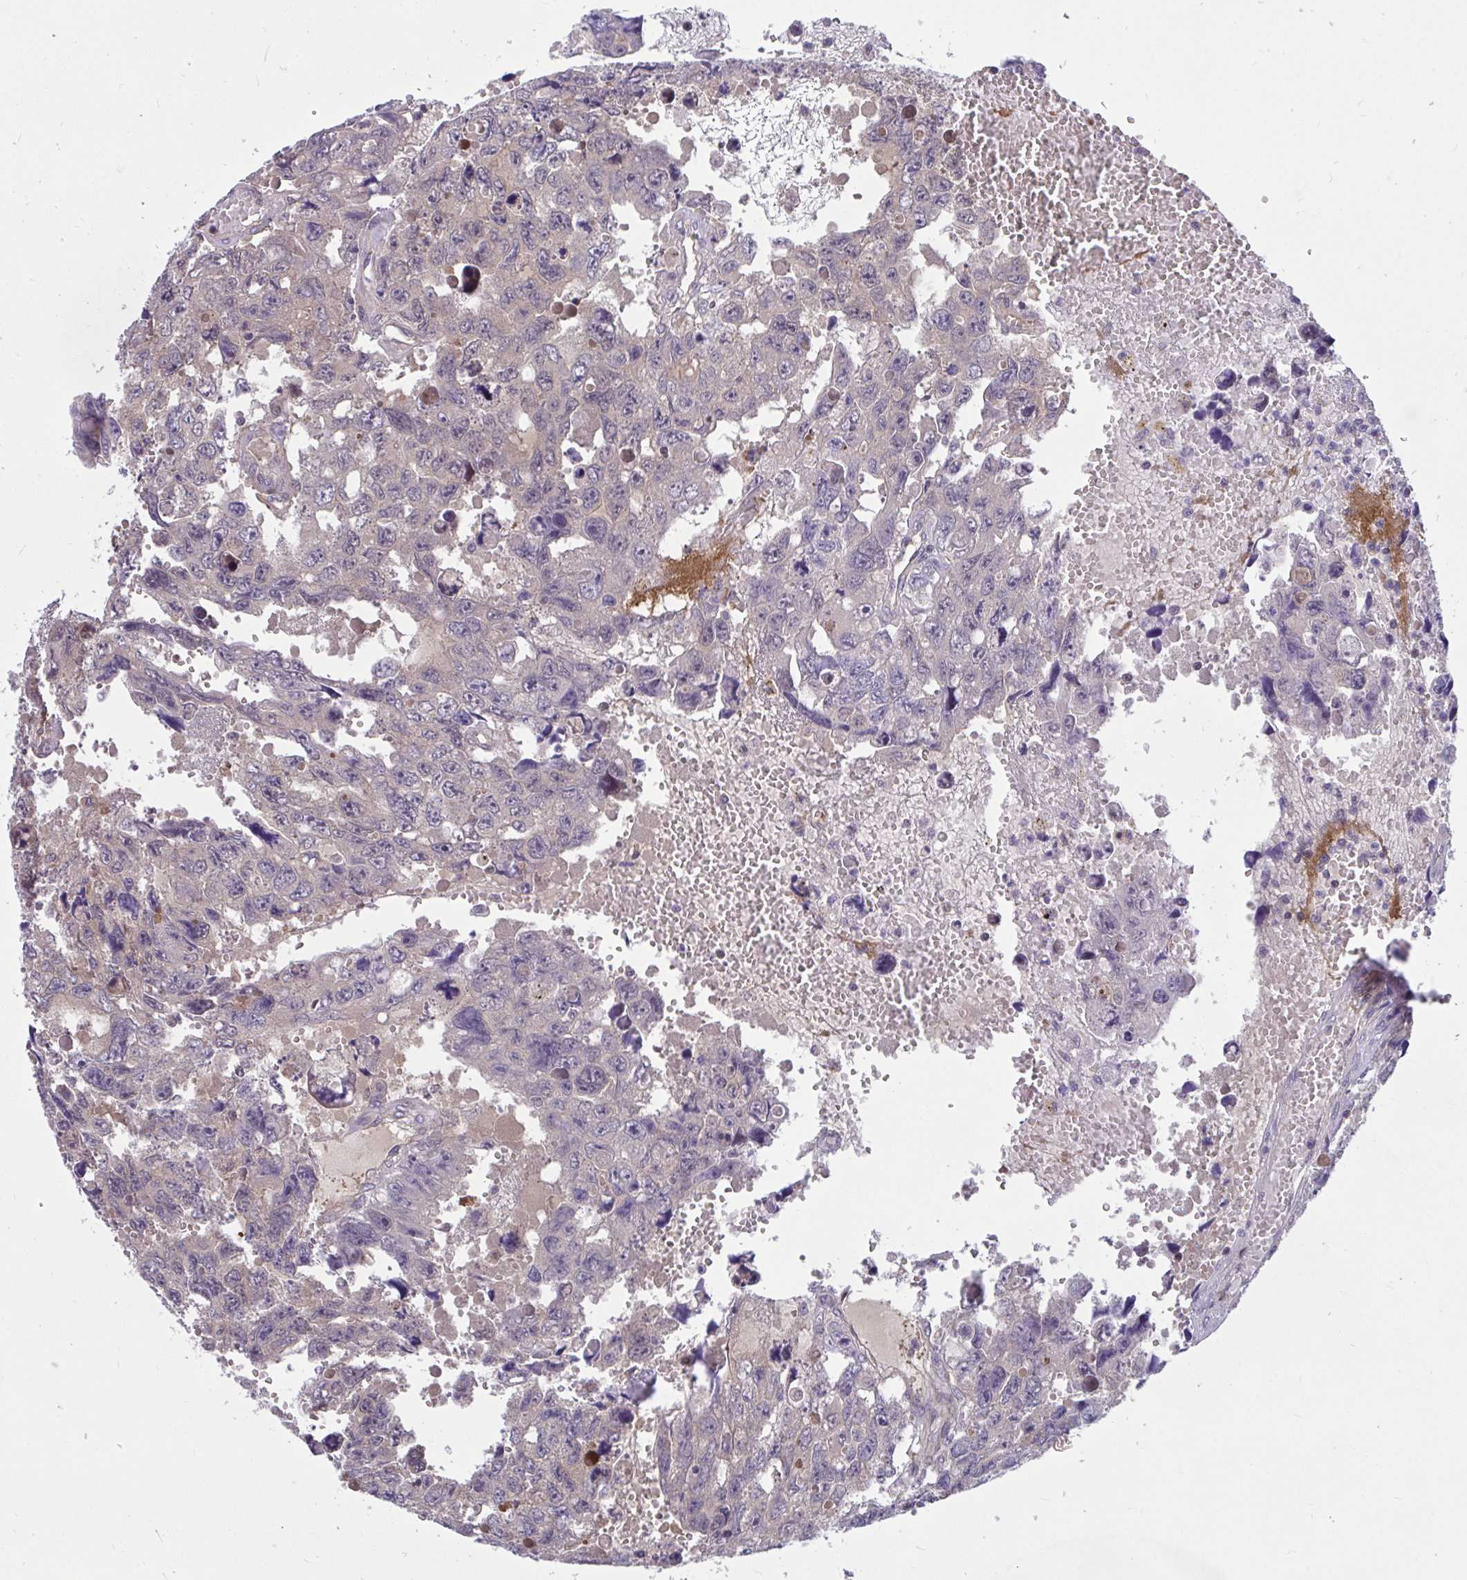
{"staining": {"intensity": "negative", "quantity": "none", "location": "none"}, "tissue": "testis cancer", "cell_type": "Tumor cells", "image_type": "cancer", "snomed": [{"axis": "morphology", "description": "Seminoma, NOS"}, {"axis": "topography", "description": "Testis"}], "caption": "Testis cancer stained for a protein using IHC shows no positivity tumor cells.", "gene": "PCDHB7", "patient": {"sex": "male", "age": 26}}